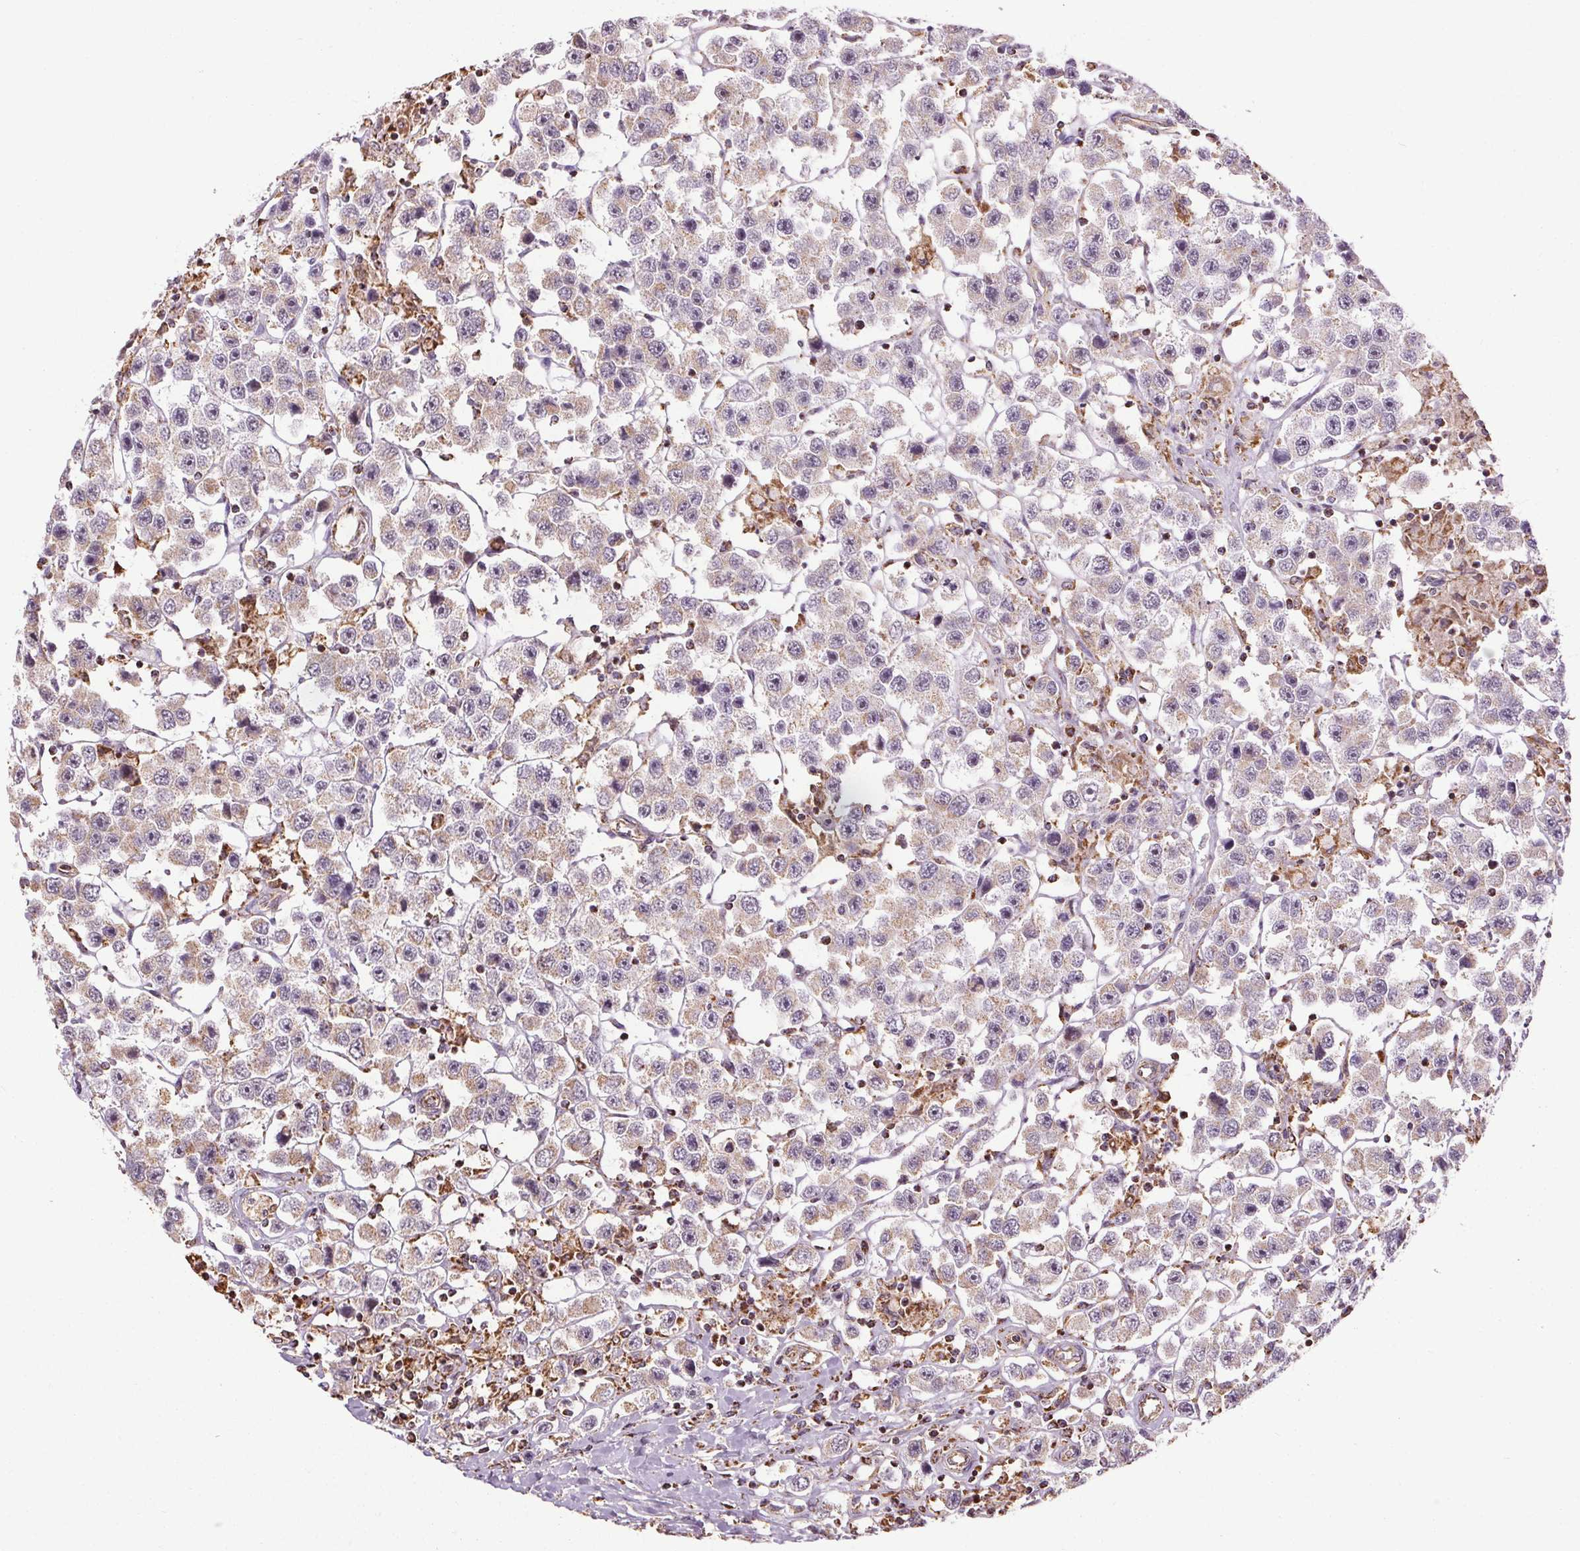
{"staining": {"intensity": "weak", "quantity": "<25%", "location": "cytoplasmic/membranous"}, "tissue": "testis cancer", "cell_type": "Tumor cells", "image_type": "cancer", "snomed": [{"axis": "morphology", "description": "Seminoma, NOS"}, {"axis": "topography", "description": "Testis"}], "caption": "Human testis cancer (seminoma) stained for a protein using IHC demonstrates no staining in tumor cells.", "gene": "ZNF548", "patient": {"sex": "male", "age": 45}}